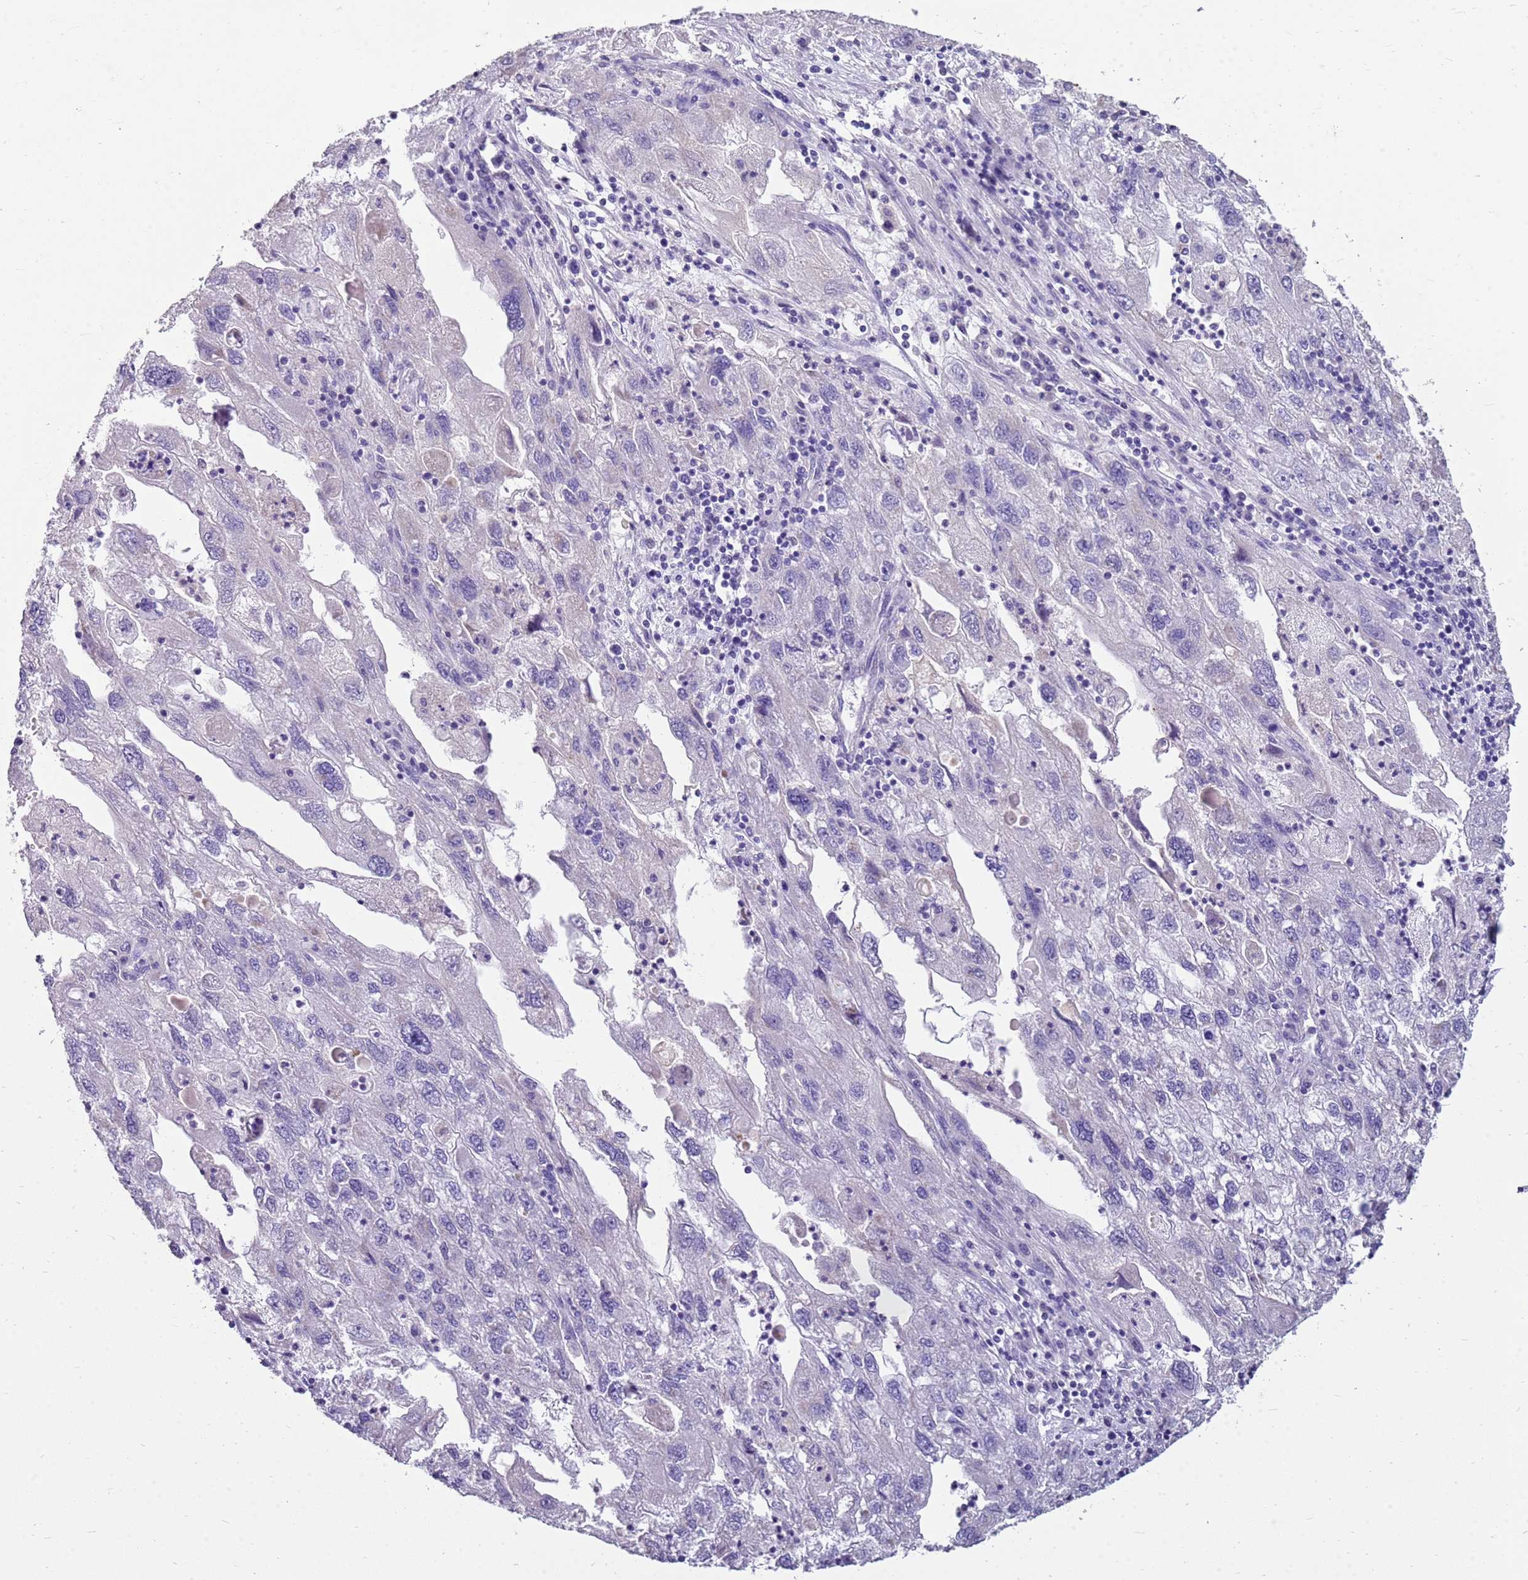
{"staining": {"intensity": "negative", "quantity": "none", "location": "none"}, "tissue": "endometrial cancer", "cell_type": "Tumor cells", "image_type": "cancer", "snomed": [{"axis": "morphology", "description": "Adenocarcinoma, NOS"}, {"axis": "topography", "description": "Endometrium"}], "caption": "A high-resolution photomicrograph shows immunohistochemistry (IHC) staining of adenocarcinoma (endometrial), which demonstrates no significant positivity in tumor cells.", "gene": "FABP2", "patient": {"sex": "female", "age": 49}}